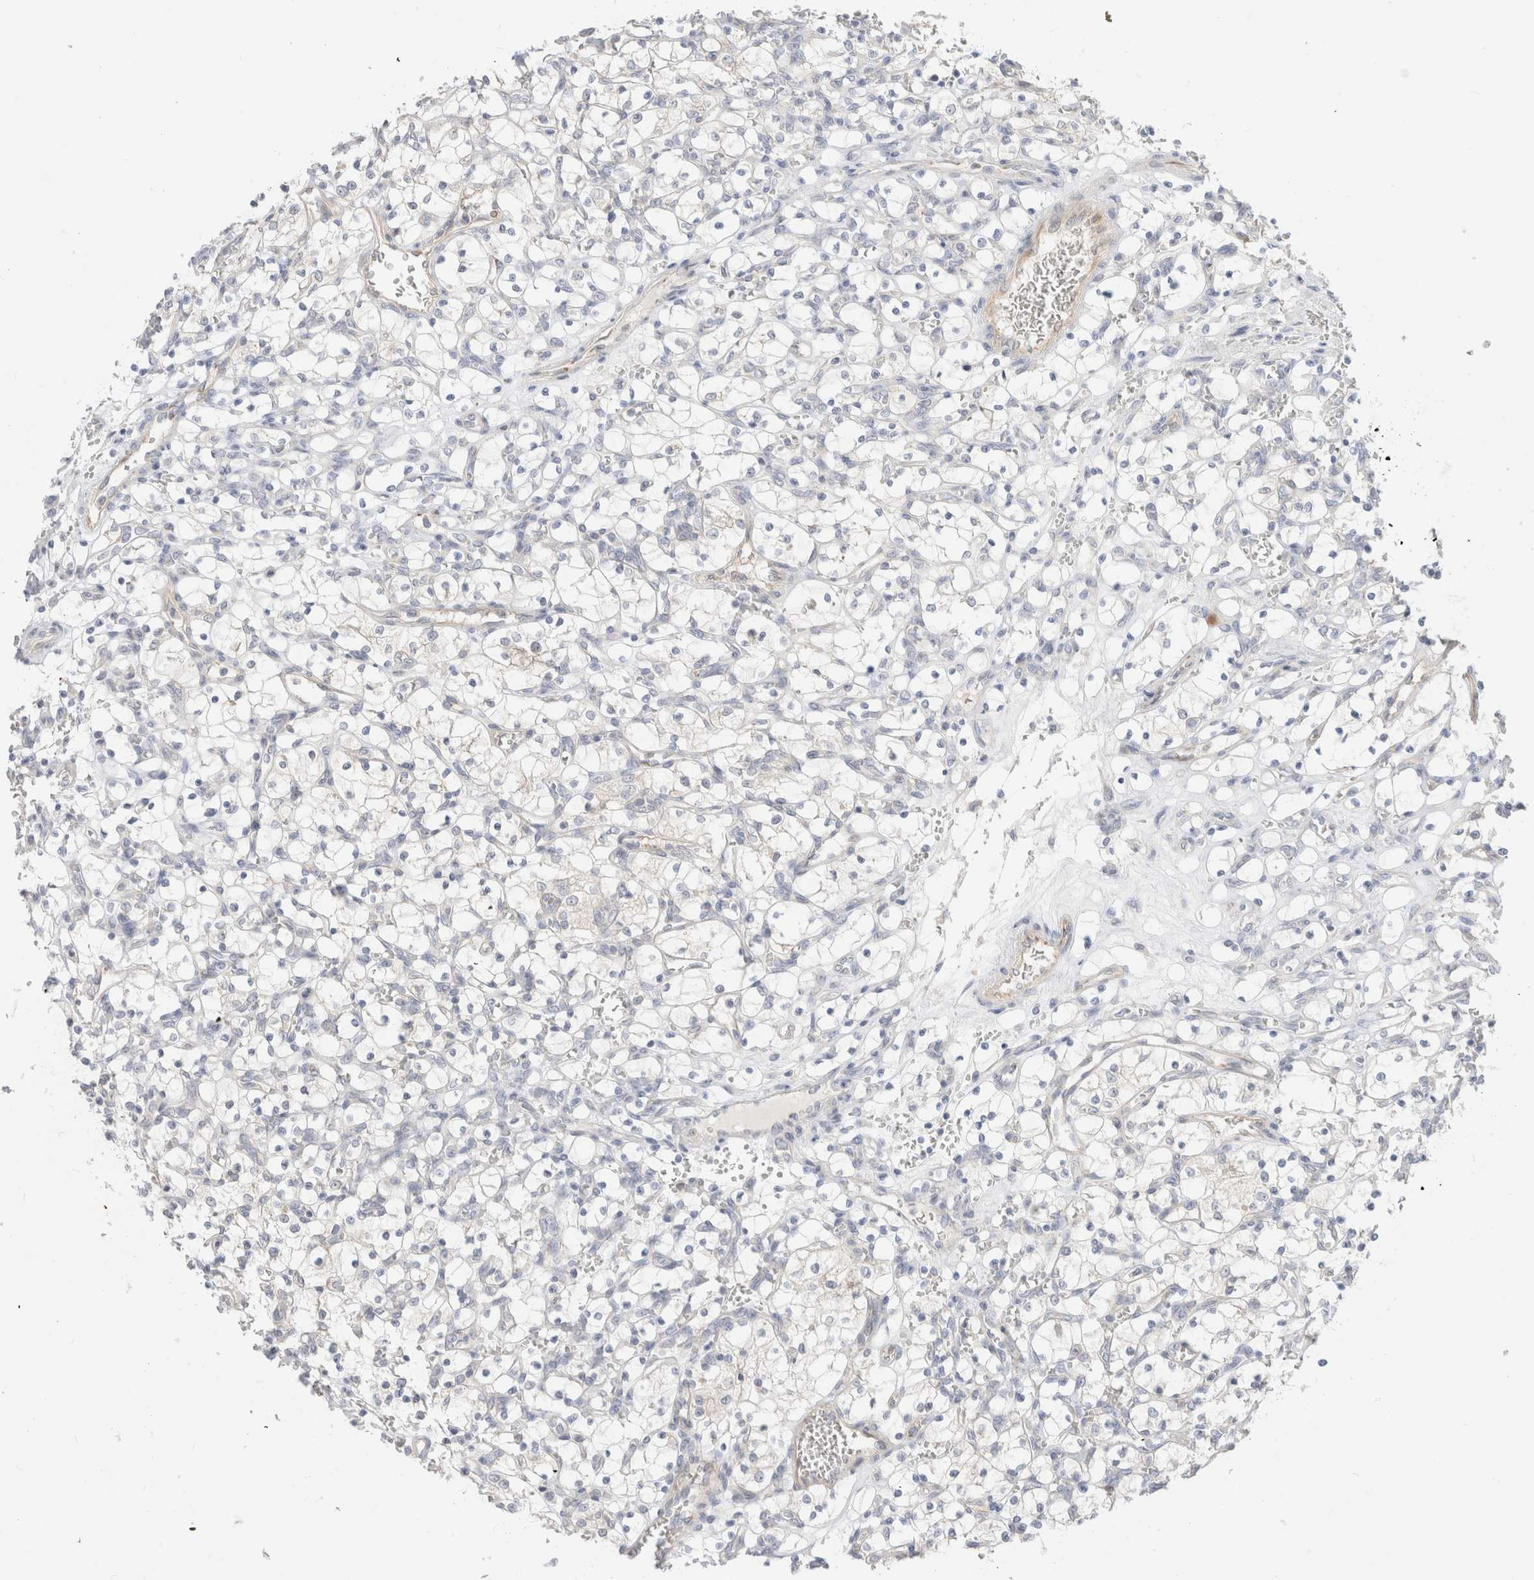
{"staining": {"intensity": "negative", "quantity": "none", "location": "none"}, "tissue": "renal cancer", "cell_type": "Tumor cells", "image_type": "cancer", "snomed": [{"axis": "morphology", "description": "Adenocarcinoma, NOS"}, {"axis": "topography", "description": "Kidney"}], "caption": "Immunohistochemical staining of human renal cancer (adenocarcinoma) shows no significant positivity in tumor cells.", "gene": "EFCAB13", "patient": {"sex": "female", "age": 69}}